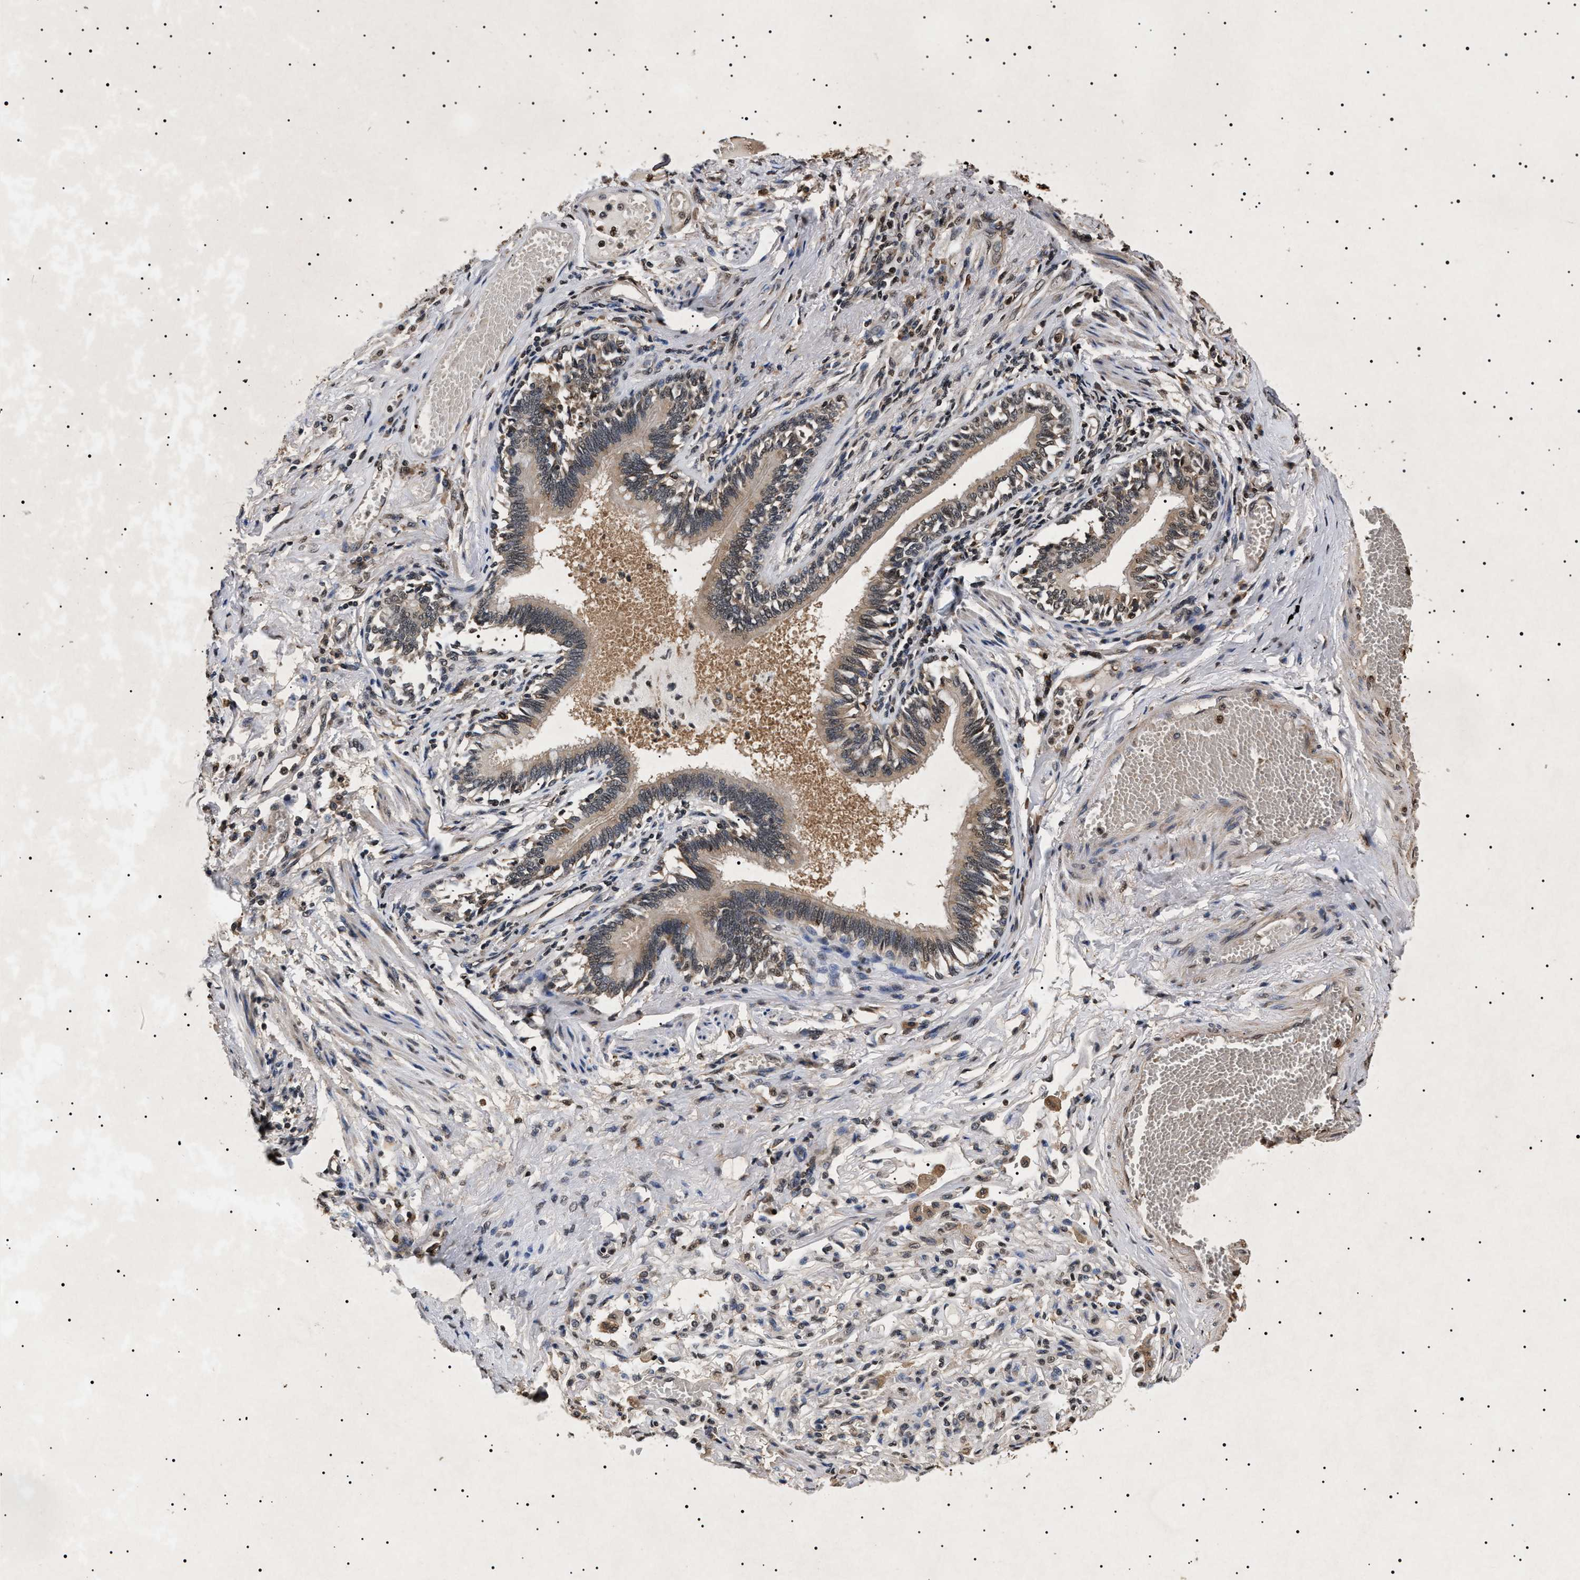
{"staining": {"intensity": "moderate", "quantity": "25%-75%", "location": "cytoplasmic/membranous"}, "tissue": "bronchus", "cell_type": "Respiratory epithelial cells", "image_type": "normal", "snomed": [{"axis": "morphology", "description": "Normal tissue, NOS"}, {"axis": "morphology", "description": "Inflammation, NOS"}, {"axis": "topography", "description": "Cartilage tissue"}, {"axis": "topography", "description": "Lung"}], "caption": "DAB (3,3'-diaminobenzidine) immunohistochemical staining of benign human bronchus displays moderate cytoplasmic/membranous protein expression in about 25%-75% of respiratory epithelial cells.", "gene": "KIF21A", "patient": {"sex": "male", "age": 71}}